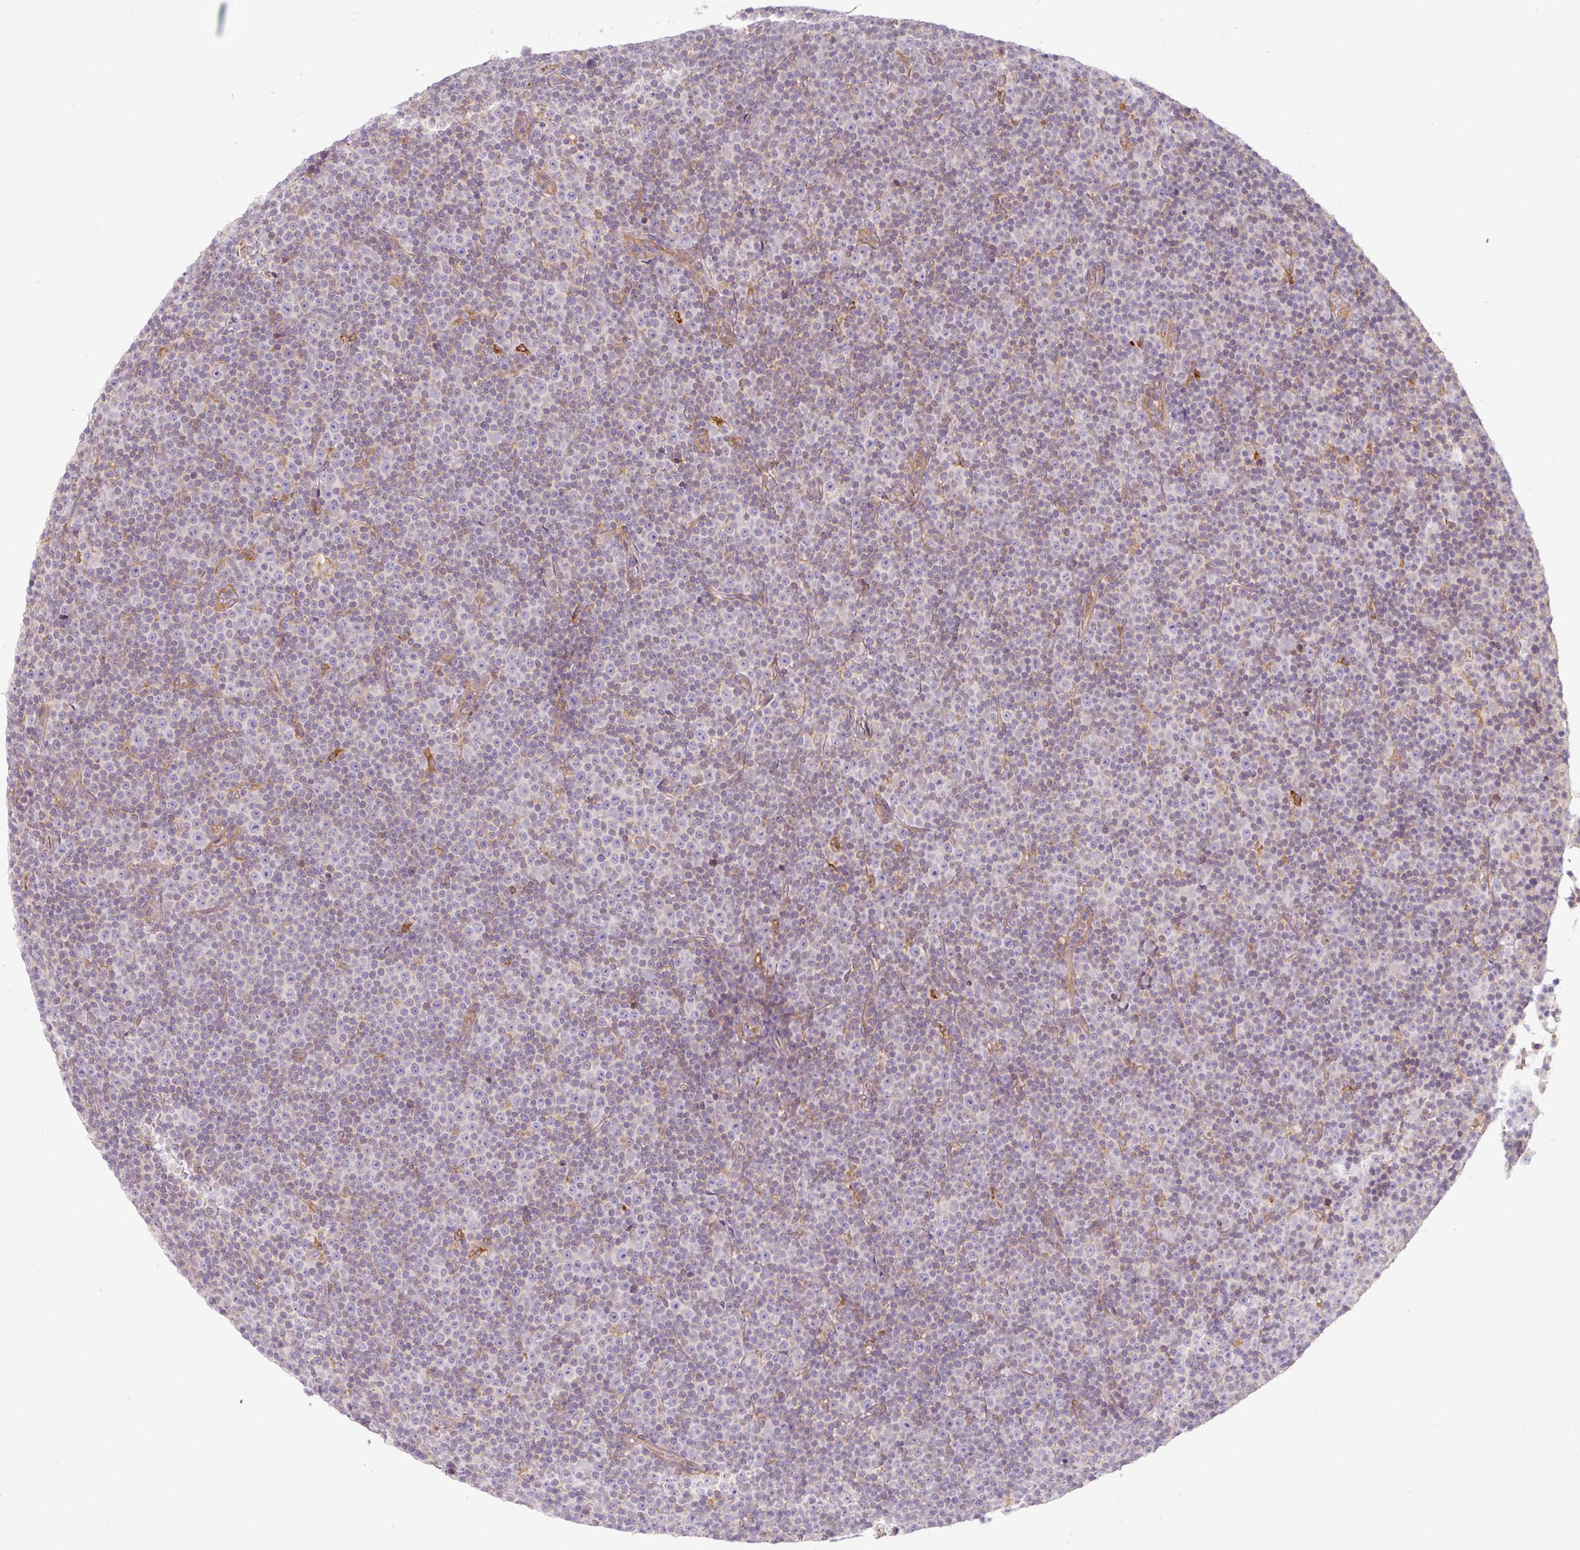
{"staining": {"intensity": "negative", "quantity": "none", "location": "none"}, "tissue": "lymphoma", "cell_type": "Tumor cells", "image_type": "cancer", "snomed": [{"axis": "morphology", "description": "Malignant lymphoma, non-Hodgkin's type, Low grade"}, {"axis": "topography", "description": "Lymph node"}], "caption": "IHC of lymphoma displays no expression in tumor cells.", "gene": "ERAP2", "patient": {"sex": "female", "age": 67}}